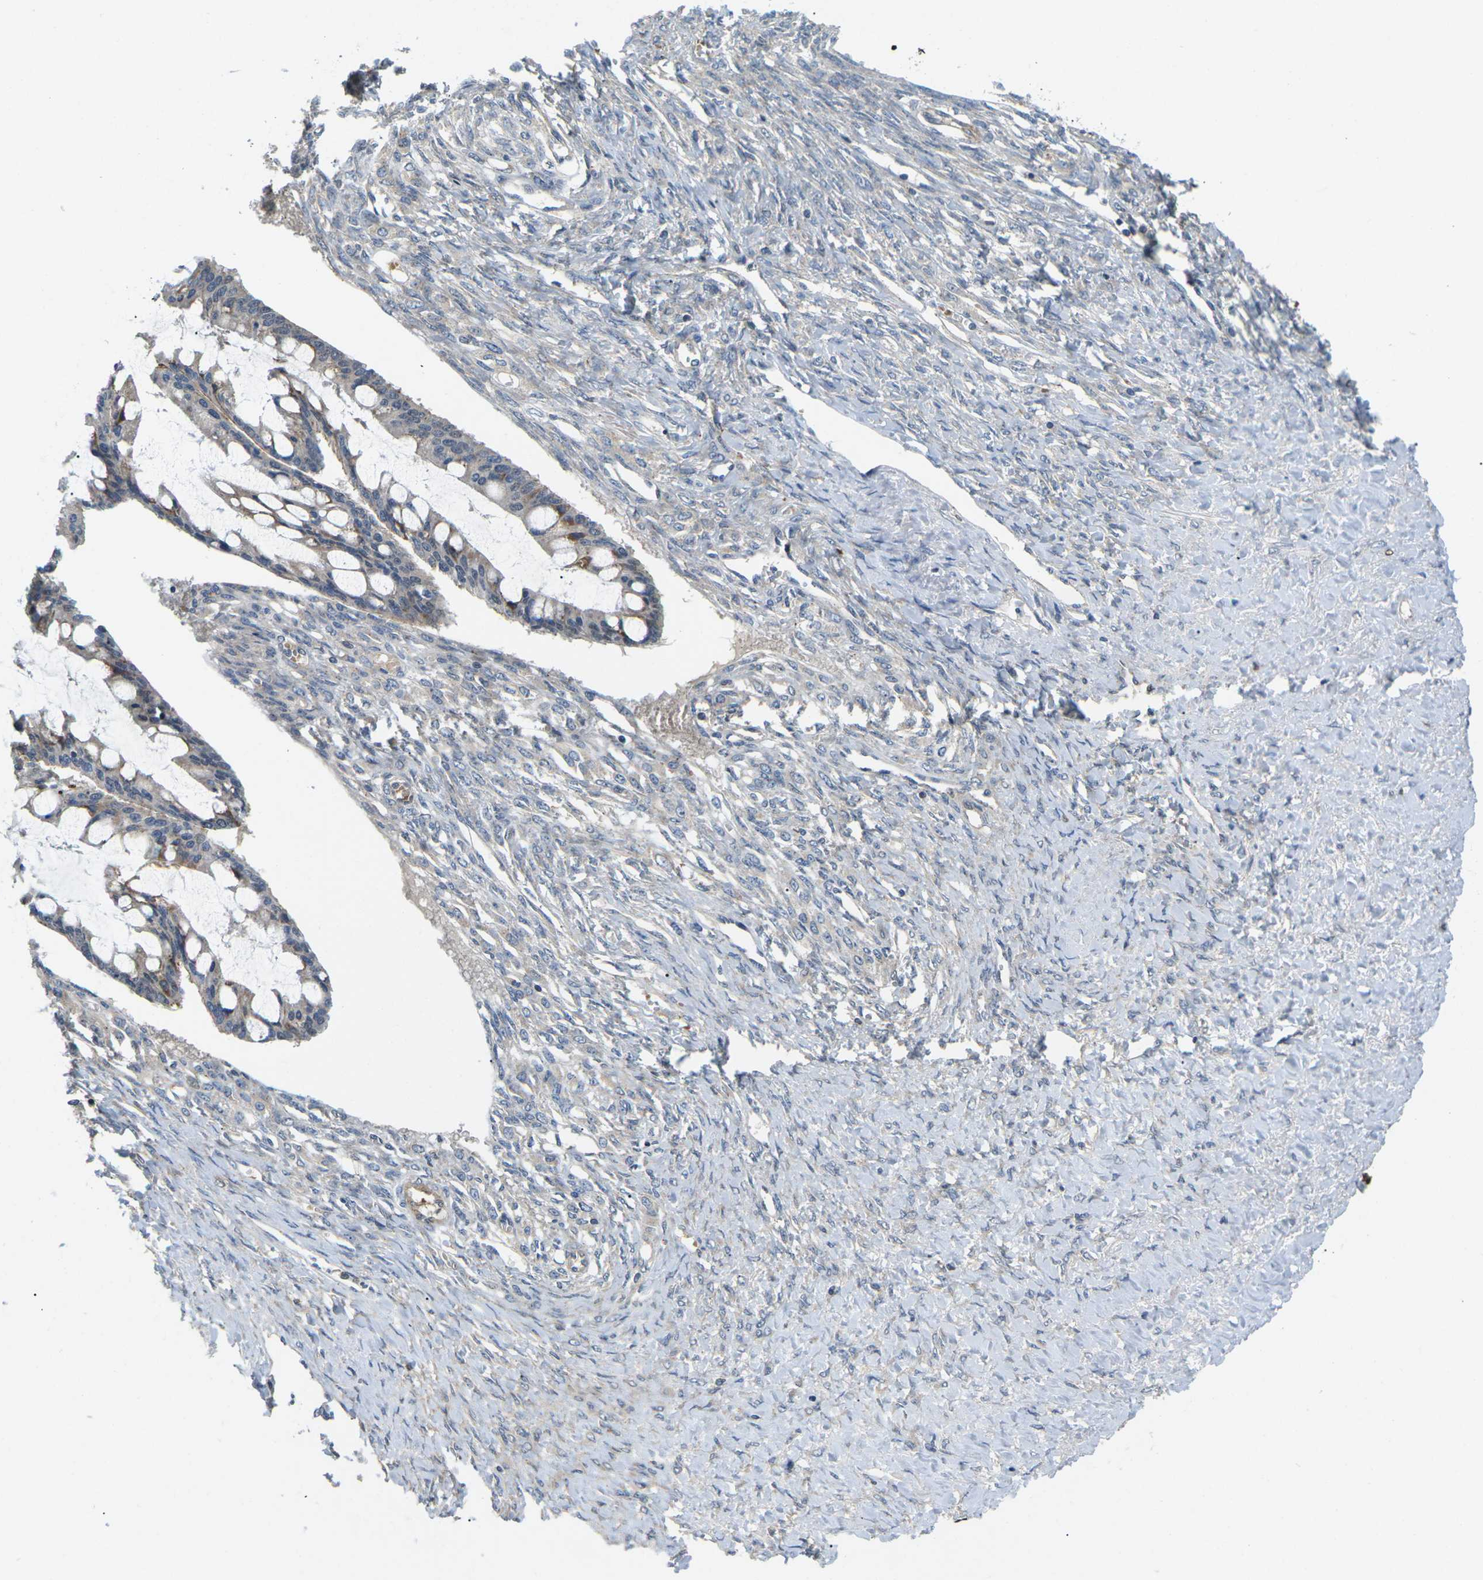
{"staining": {"intensity": "negative", "quantity": "none", "location": "none"}, "tissue": "ovarian cancer", "cell_type": "Tumor cells", "image_type": "cancer", "snomed": [{"axis": "morphology", "description": "Cystadenocarcinoma, mucinous, NOS"}, {"axis": "topography", "description": "Ovary"}], "caption": "Immunohistochemistry (IHC) micrograph of neoplastic tissue: ovarian mucinous cystadenocarcinoma stained with DAB exhibits no significant protein staining in tumor cells. The staining was performed using DAB to visualize the protein expression in brown, while the nuclei were stained in blue with hematoxylin (Magnification: 20x).", "gene": "ERBB4", "patient": {"sex": "female", "age": 73}}